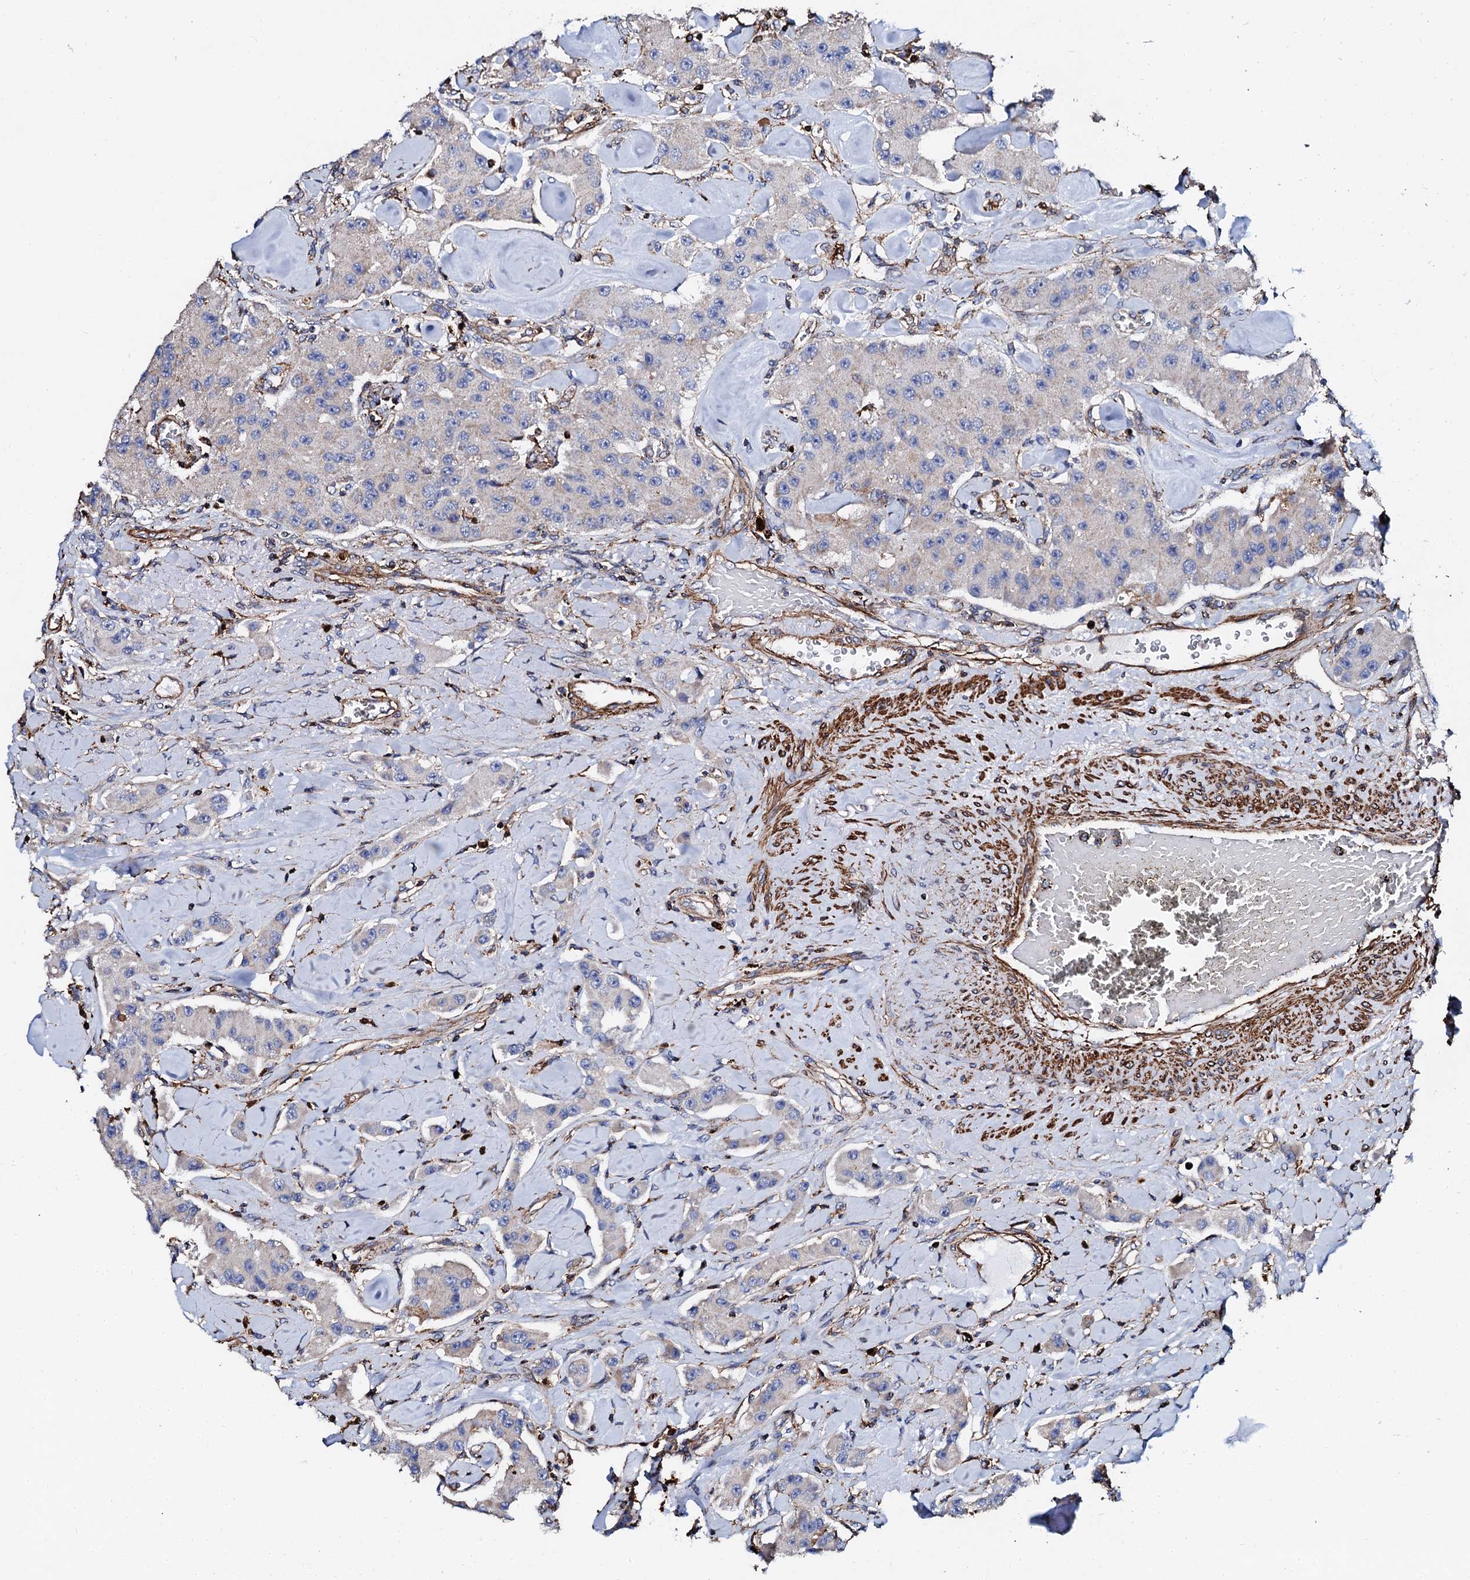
{"staining": {"intensity": "weak", "quantity": "<25%", "location": "cytoplasmic/membranous"}, "tissue": "carcinoid", "cell_type": "Tumor cells", "image_type": "cancer", "snomed": [{"axis": "morphology", "description": "Carcinoid, malignant, NOS"}, {"axis": "topography", "description": "Pancreas"}], "caption": "This is a image of IHC staining of carcinoid (malignant), which shows no positivity in tumor cells. (Brightfield microscopy of DAB immunohistochemistry at high magnification).", "gene": "INTS10", "patient": {"sex": "male", "age": 41}}